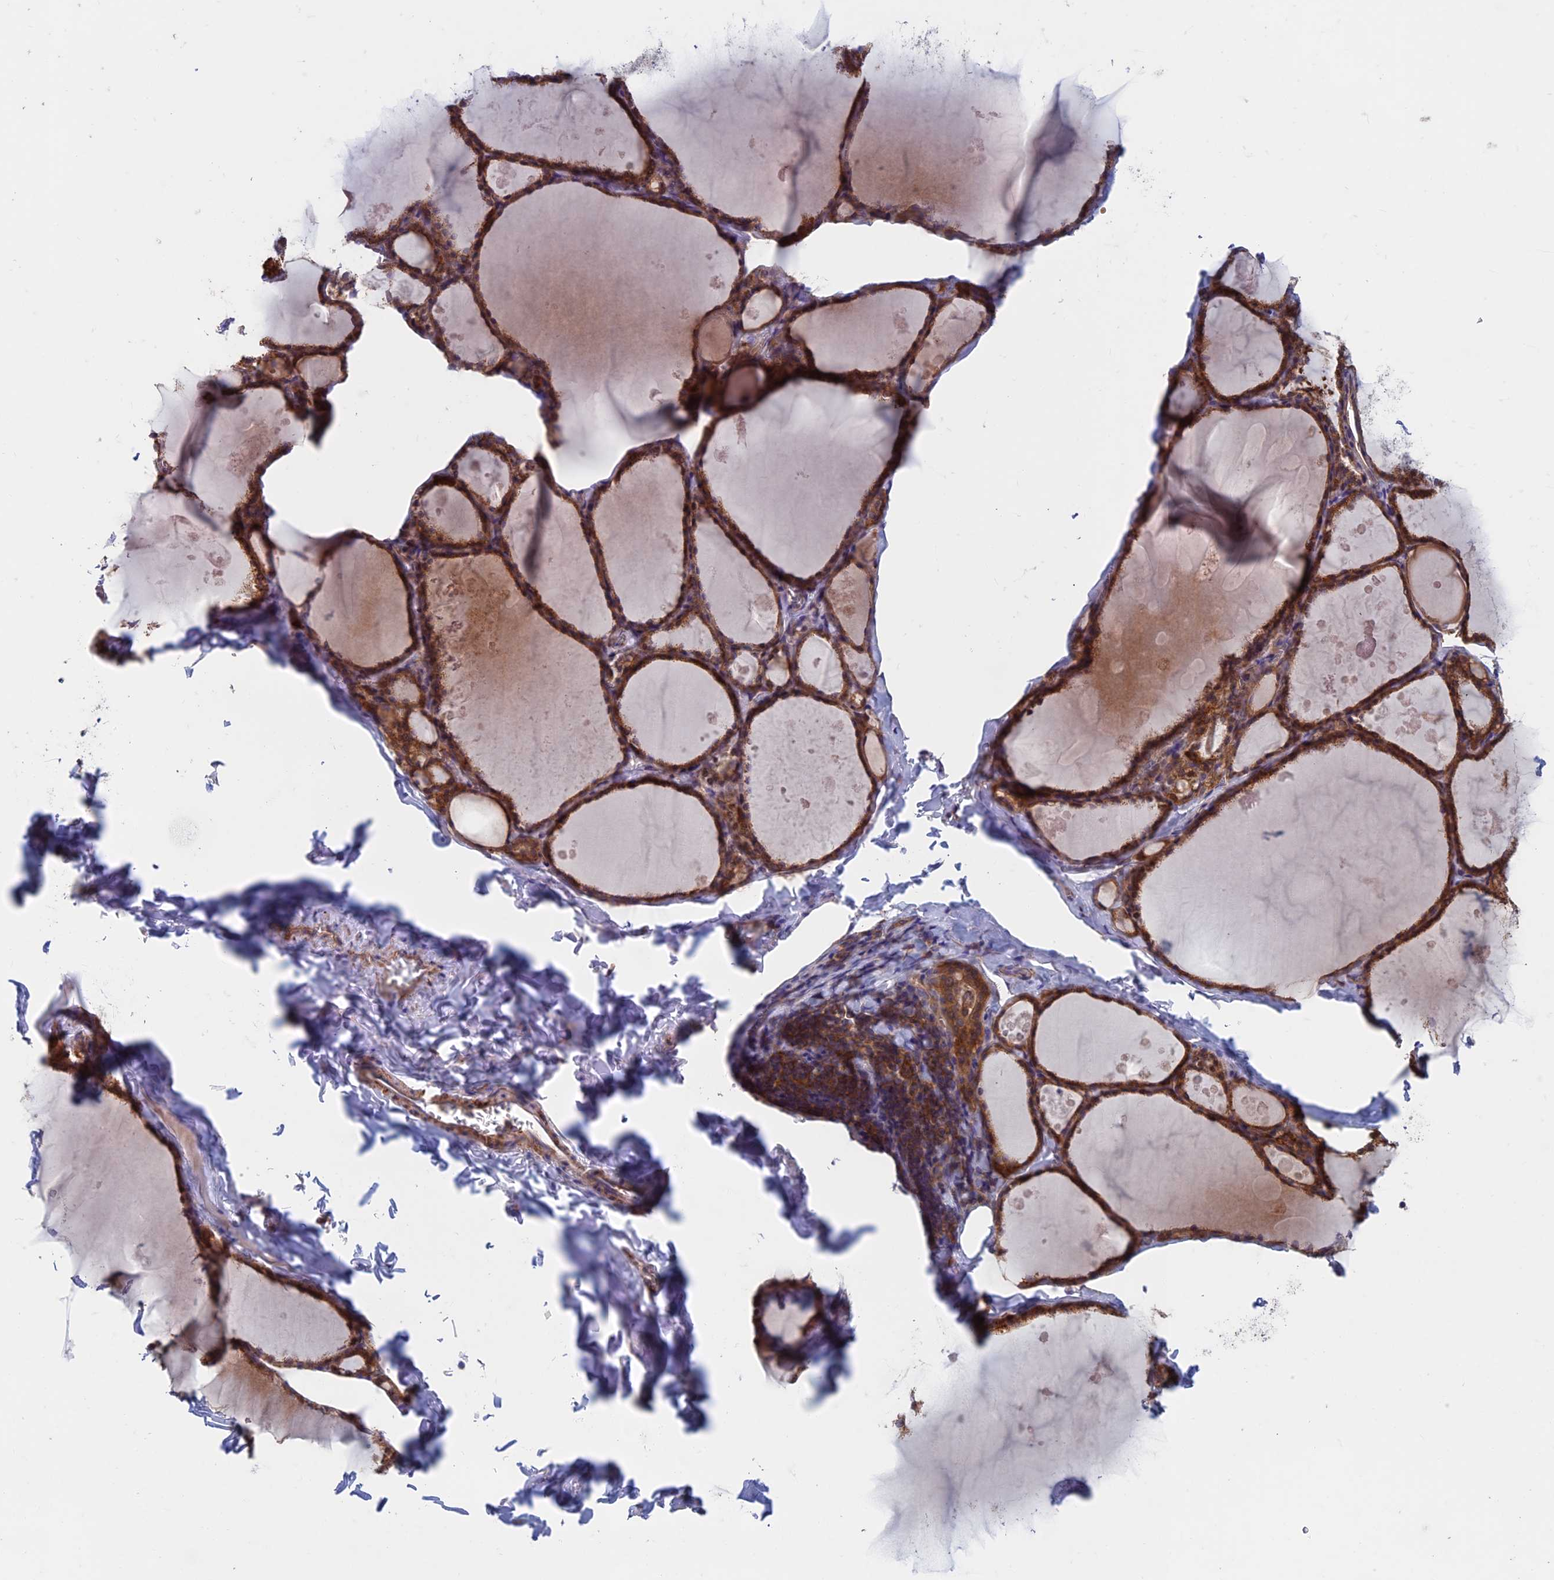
{"staining": {"intensity": "strong", "quantity": ">75%", "location": "cytoplasmic/membranous"}, "tissue": "thyroid gland", "cell_type": "Glandular cells", "image_type": "normal", "snomed": [{"axis": "morphology", "description": "Normal tissue, NOS"}, {"axis": "topography", "description": "Thyroid gland"}], "caption": "The immunohistochemical stain labels strong cytoplasmic/membranous positivity in glandular cells of unremarkable thyroid gland. The protein of interest is shown in brown color, while the nuclei are stained blue.", "gene": "DNM1L", "patient": {"sex": "male", "age": 56}}